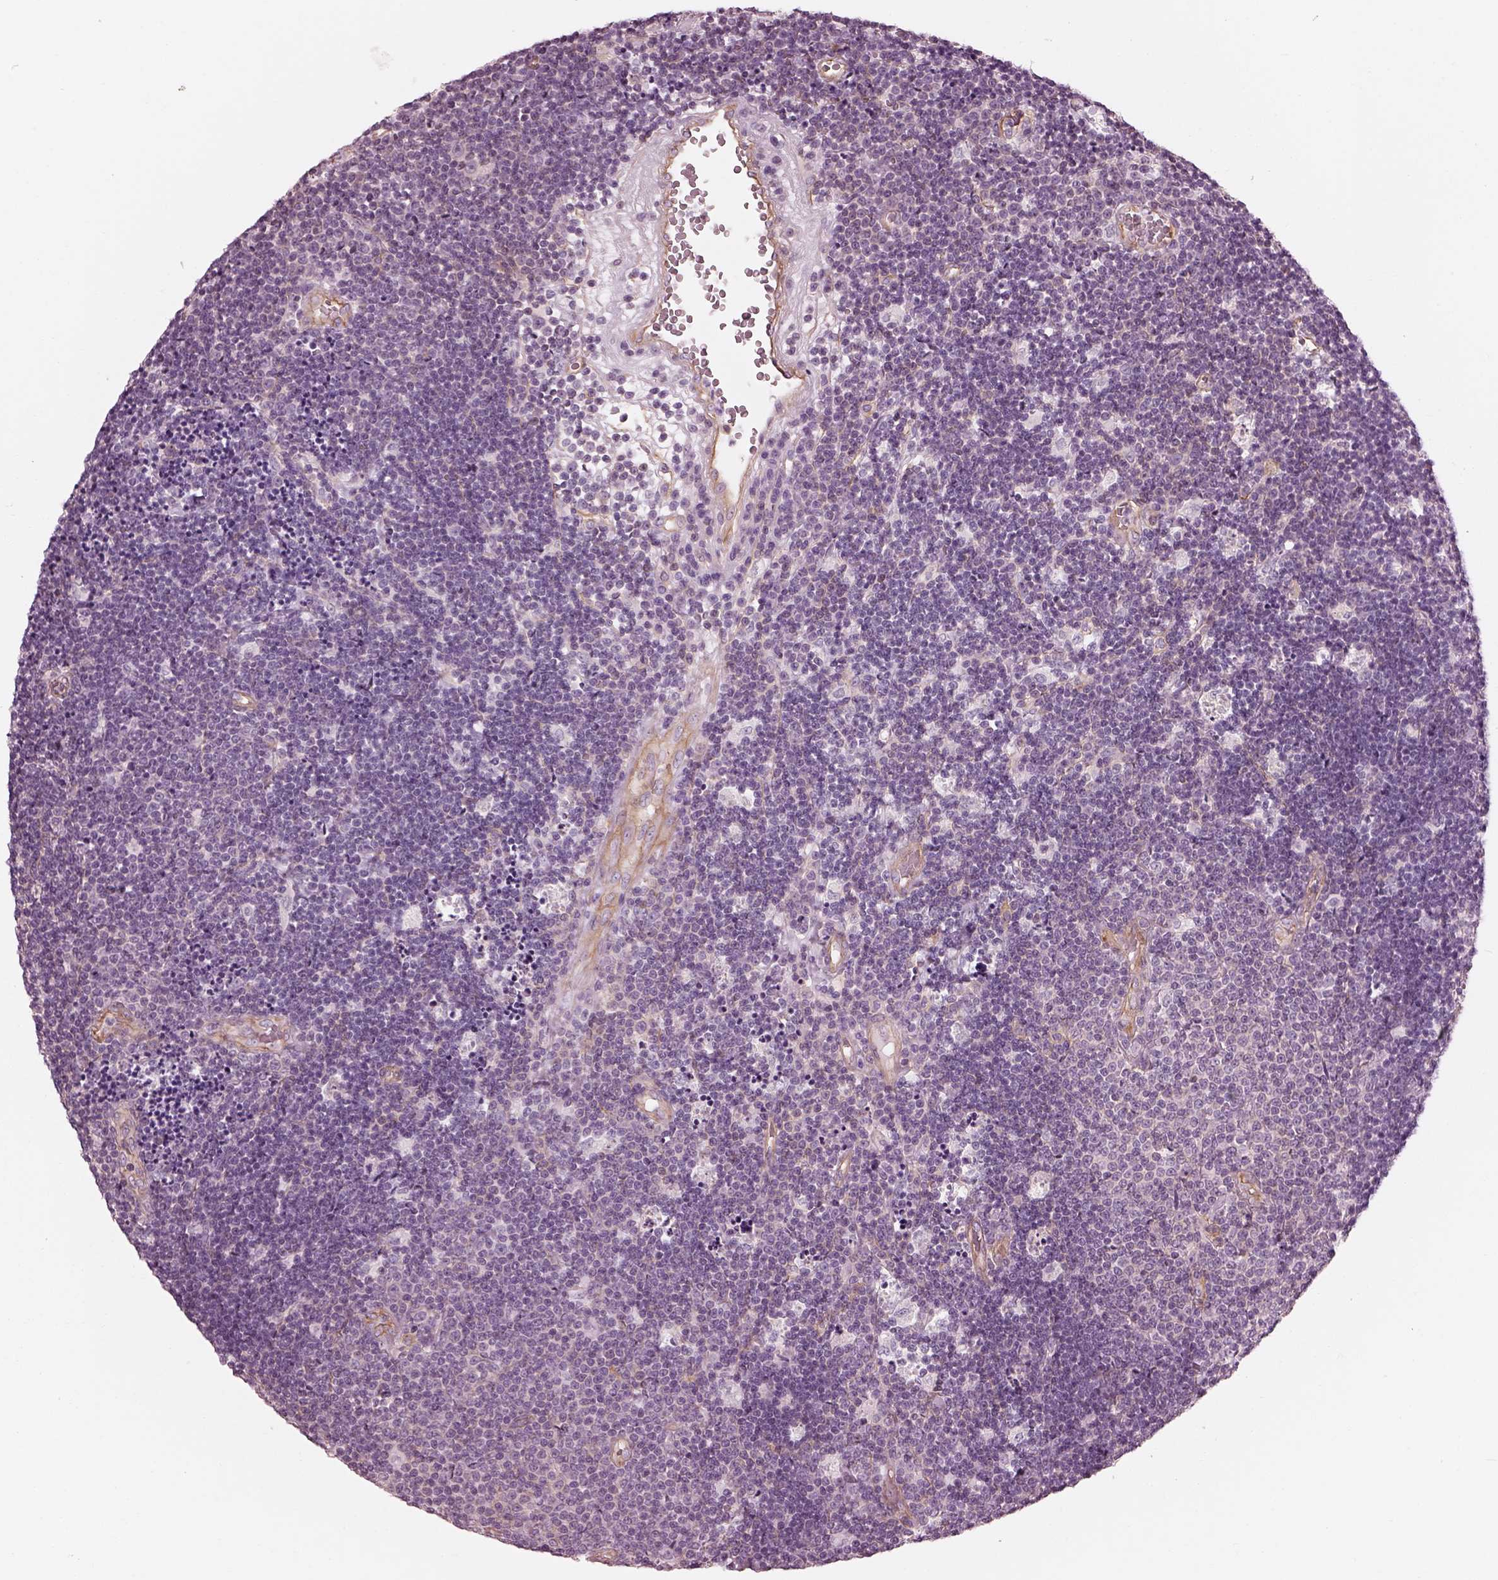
{"staining": {"intensity": "negative", "quantity": "none", "location": "none"}, "tissue": "lymphoma", "cell_type": "Tumor cells", "image_type": "cancer", "snomed": [{"axis": "morphology", "description": "Malignant lymphoma, non-Hodgkin's type, Low grade"}, {"axis": "topography", "description": "Brain"}], "caption": "The IHC image has no significant staining in tumor cells of lymphoma tissue.", "gene": "ELAPOR1", "patient": {"sex": "female", "age": 66}}